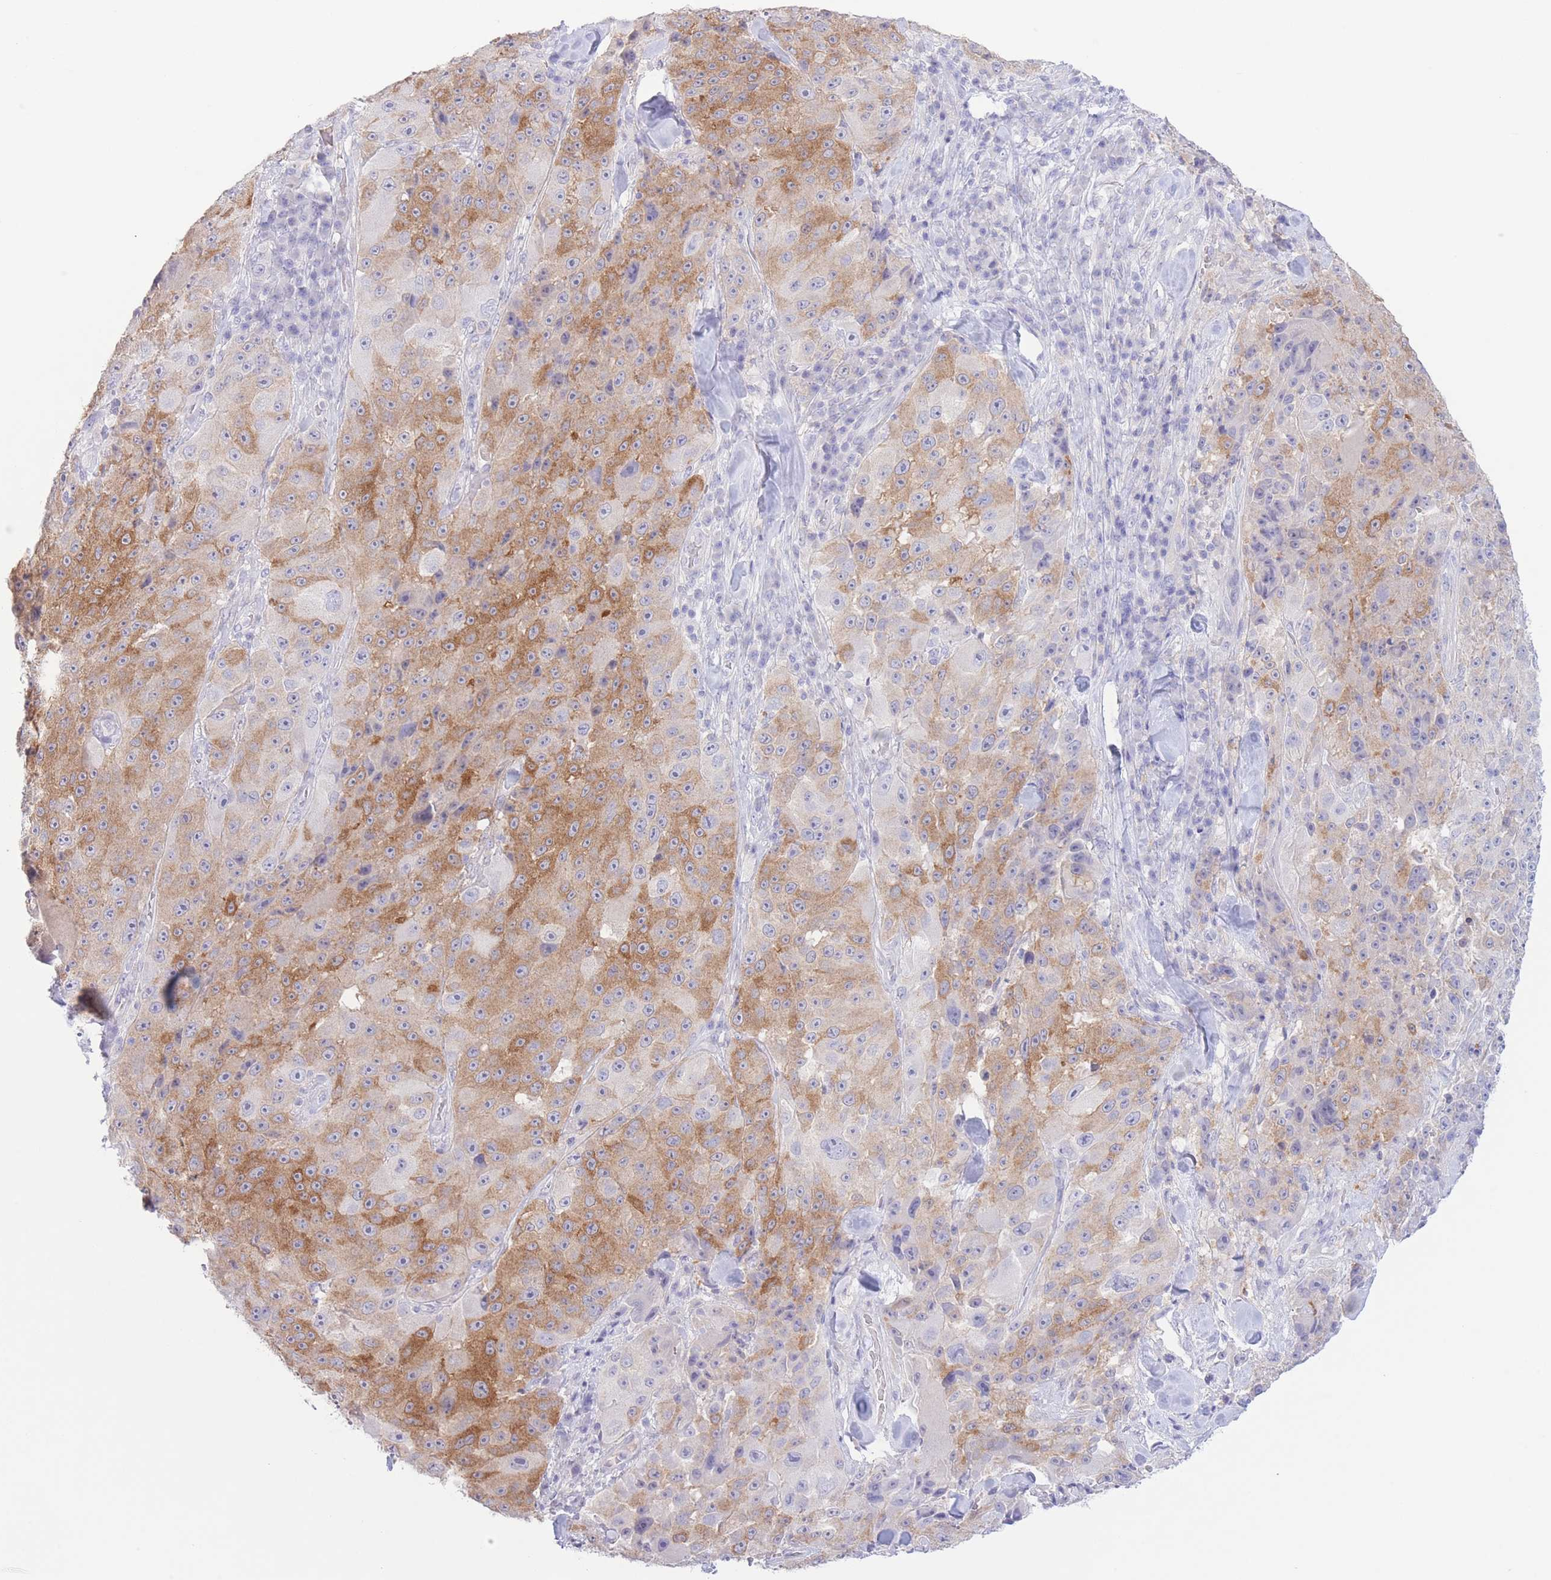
{"staining": {"intensity": "moderate", "quantity": "<25%", "location": "cytoplasmic/membranous"}, "tissue": "melanoma", "cell_type": "Tumor cells", "image_type": "cancer", "snomed": [{"axis": "morphology", "description": "Malignant melanoma, Metastatic site"}, {"axis": "topography", "description": "Lymph node"}], "caption": "A brown stain labels moderate cytoplasmic/membranous expression of a protein in human melanoma tumor cells.", "gene": "PKLR", "patient": {"sex": "male", "age": 62}}